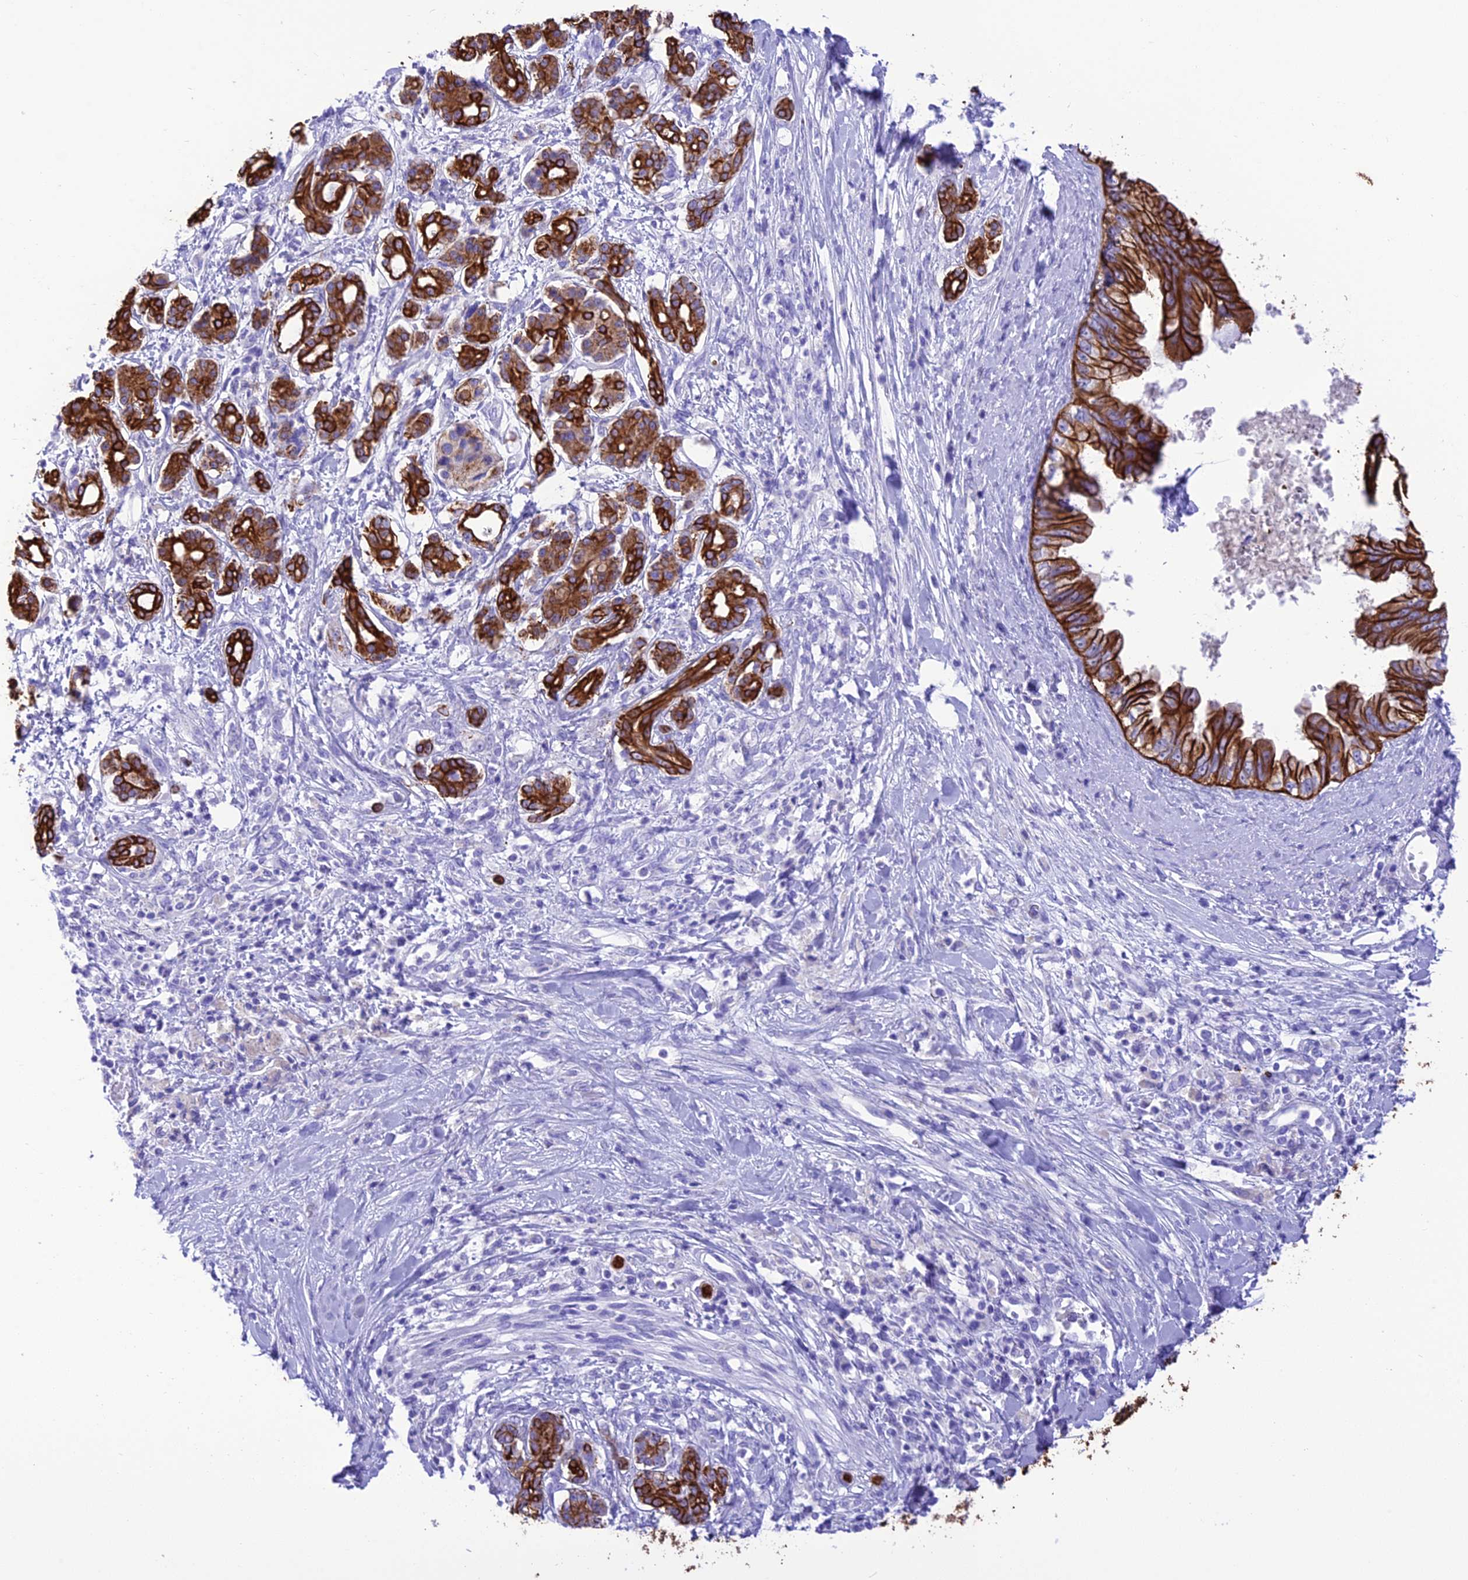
{"staining": {"intensity": "strong", "quantity": ">75%", "location": "cytoplasmic/membranous"}, "tissue": "pancreatic cancer", "cell_type": "Tumor cells", "image_type": "cancer", "snomed": [{"axis": "morphology", "description": "Adenocarcinoma, NOS"}, {"axis": "topography", "description": "Pancreas"}], "caption": "Adenocarcinoma (pancreatic) stained with immunohistochemistry (IHC) shows strong cytoplasmic/membranous expression in about >75% of tumor cells. (DAB (3,3'-diaminobenzidine) IHC with brightfield microscopy, high magnification).", "gene": "VPS52", "patient": {"sex": "female", "age": 56}}